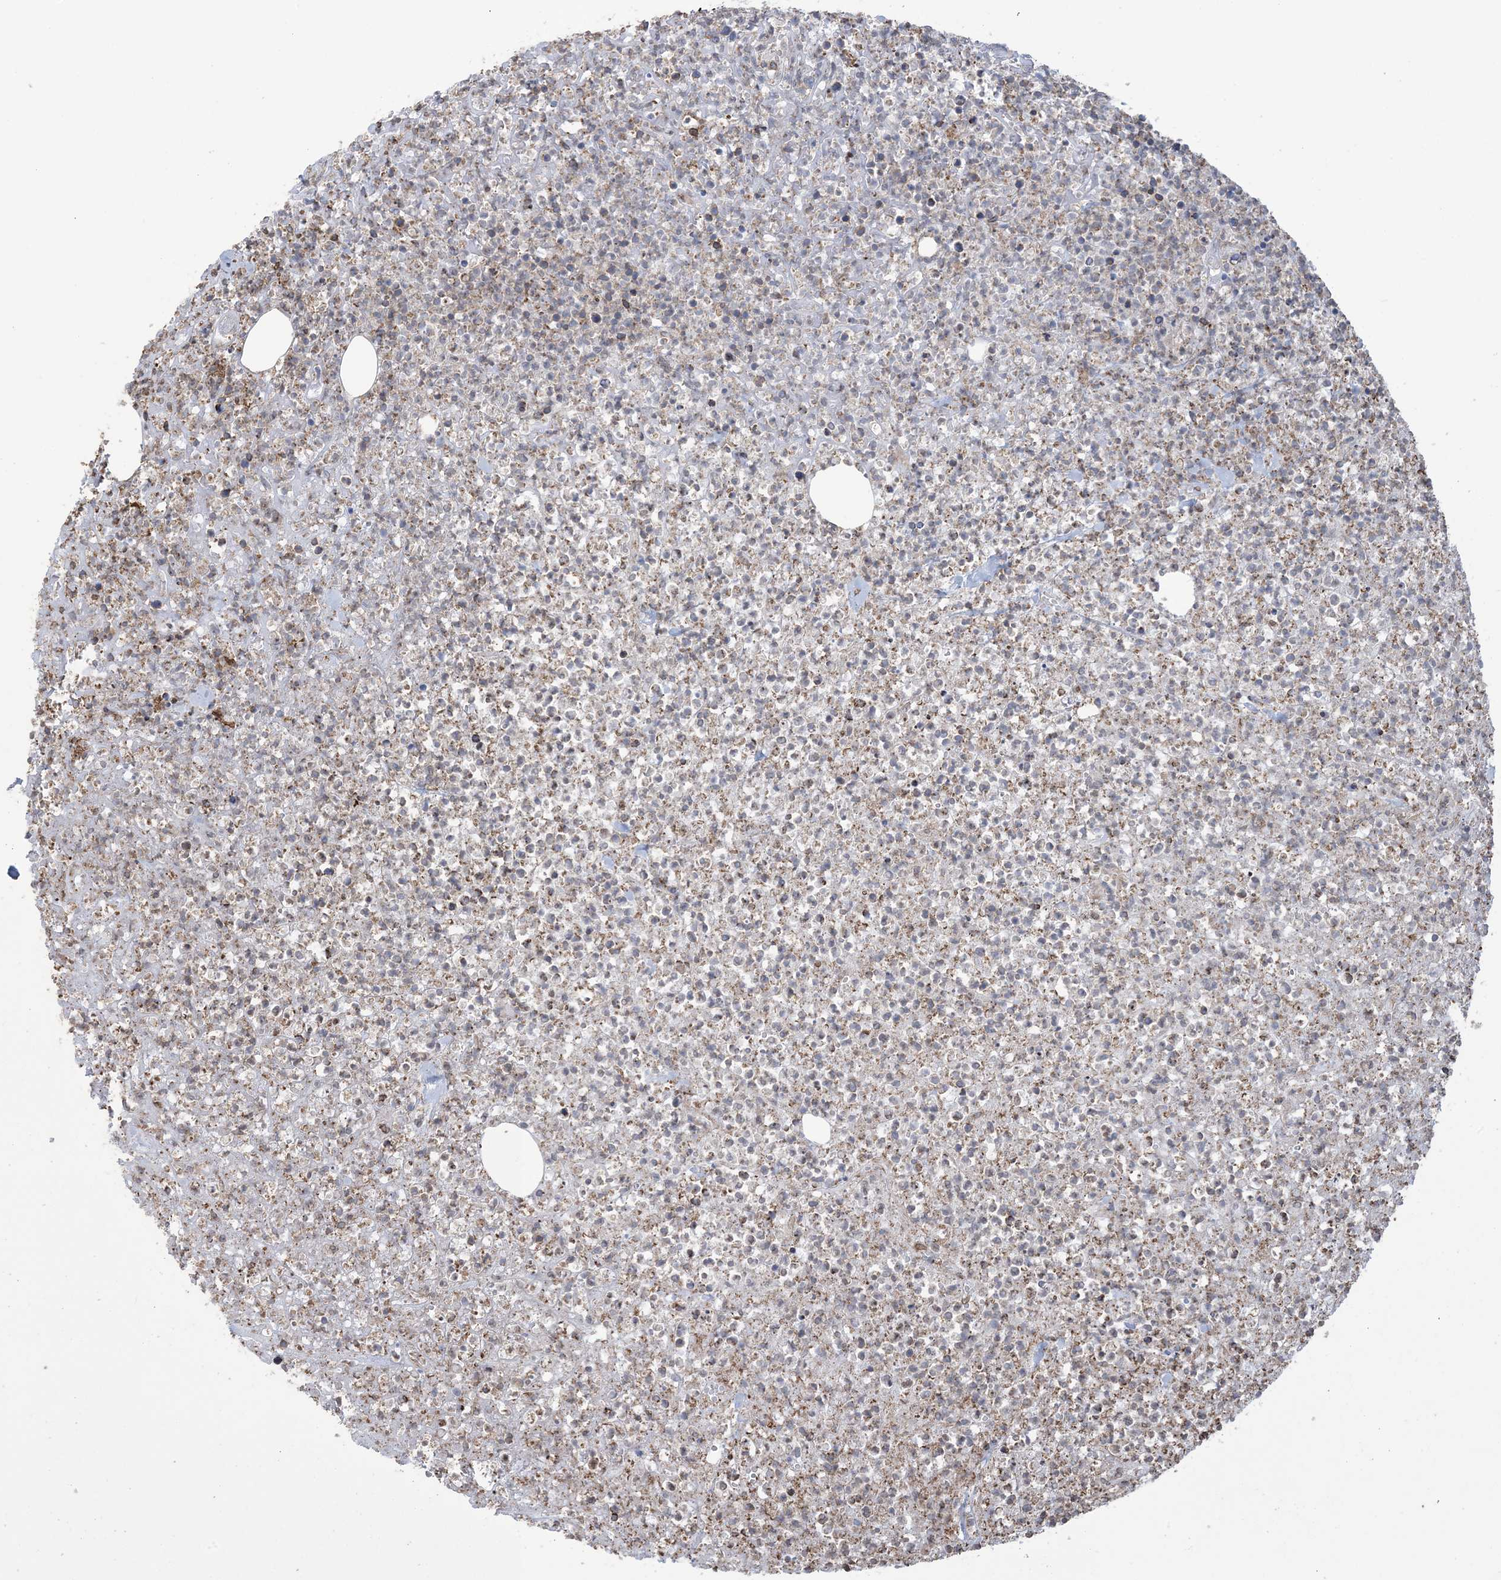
{"staining": {"intensity": "negative", "quantity": "none", "location": "none"}, "tissue": "lymphoma", "cell_type": "Tumor cells", "image_type": "cancer", "snomed": [{"axis": "morphology", "description": "Malignant lymphoma, non-Hodgkin's type, High grade"}, {"axis": "topography", "description": "Colon"}], "caption": "Immunohistochemical staining of malignant lymphoma, non-Hodgkin's type (high-grade) shows no significant positivity in tumor cells. (DAB immunohistochemistry with hematoxylin counter stain).", "gene": "SHANK1", "patient": {"sex": "female", "age": 53}}